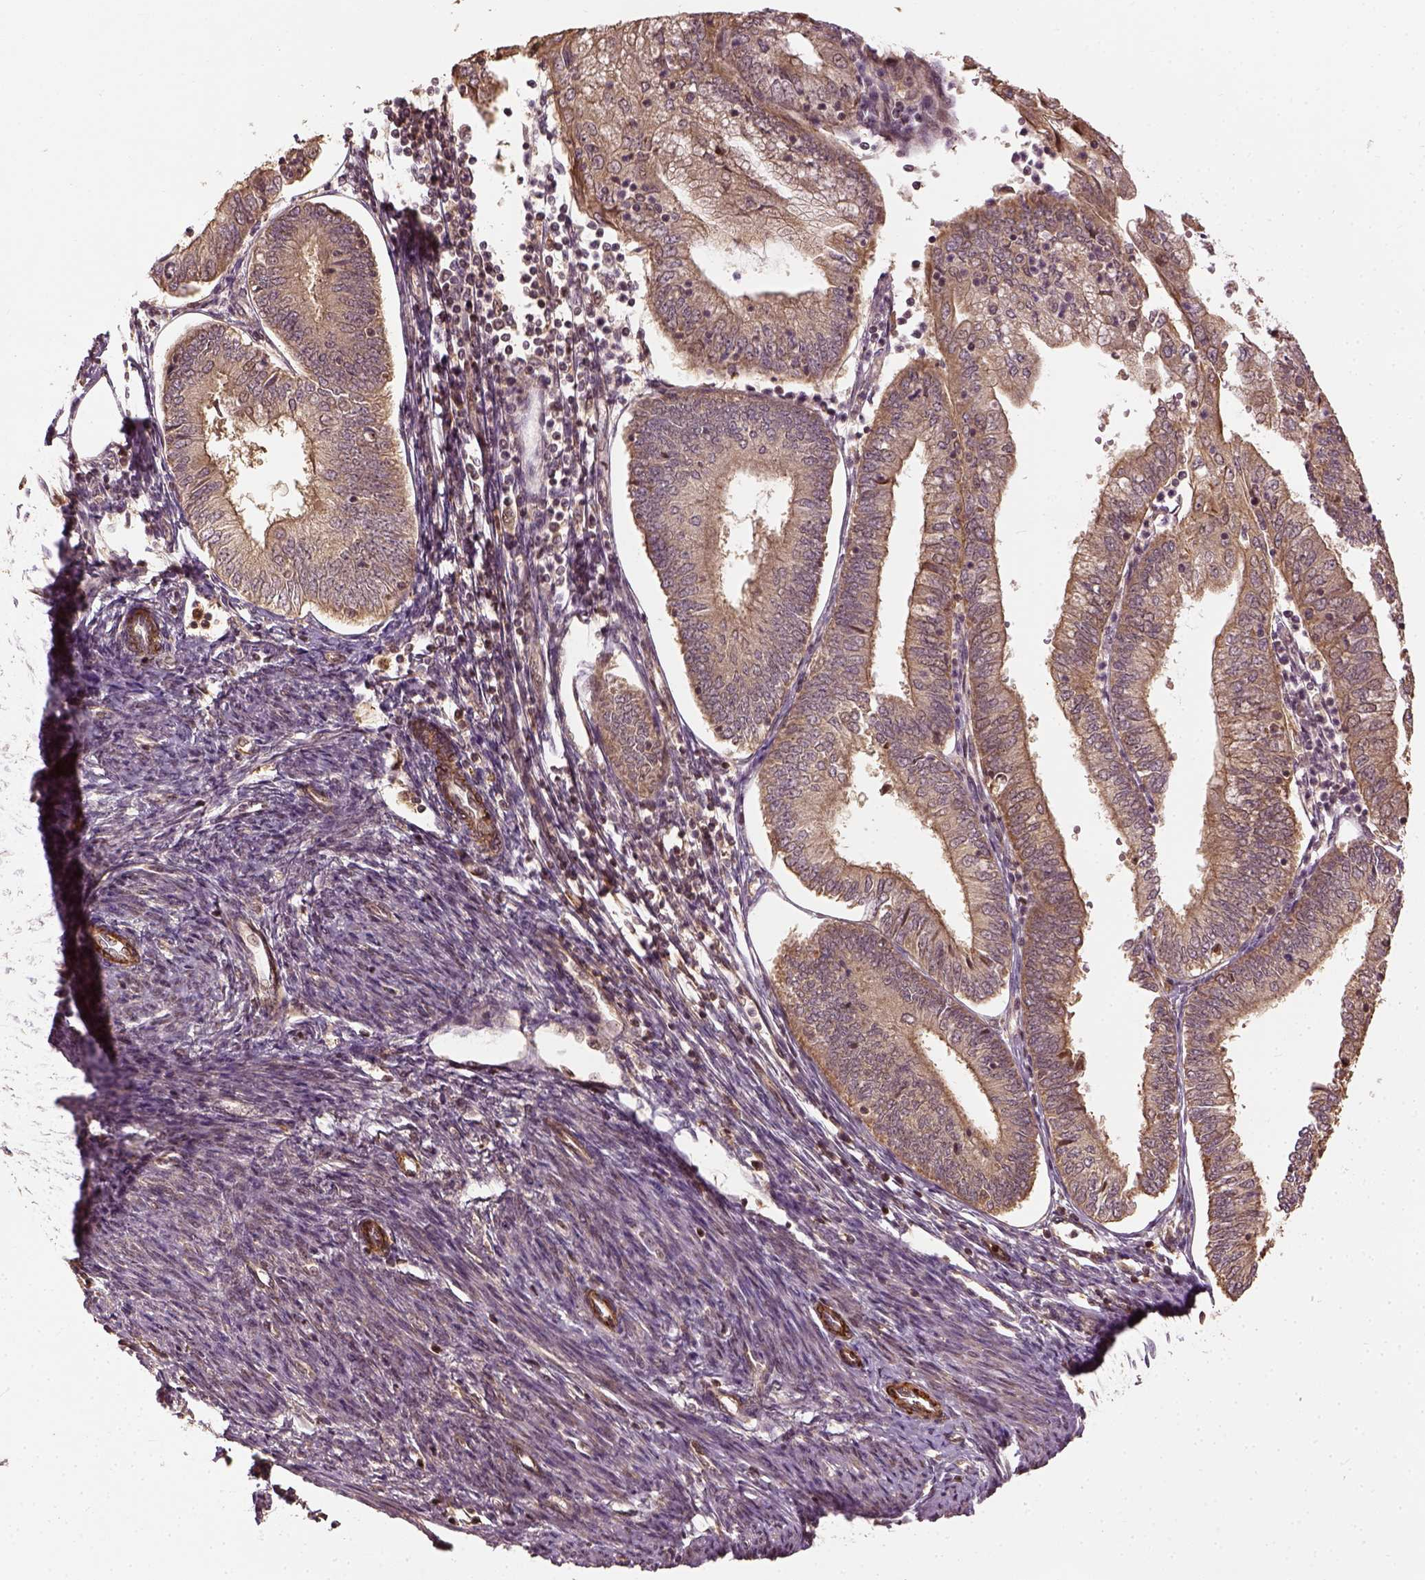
{"staining": {"intensity": "moderate", "quantity": ">75%", "location": "cytoplasmic/membranous"}, "tissue": "endometrial cancer", "cell_type": "Tumor cells", "image_type": "cancer", "snomed": [{"axis": "morphology", "description": "Adenocarcinoma, NOS"}, {"axis": "topography", "description": "Endometrium"}], "caption": "IHC image of neoplastic tissue: human endometrial adenocarcinoma stained using immunohistochemistry demonstrates medium levels of moderate protein expression localized specifically in the cytoplasmic/membranous of tumor cells, appearing as a cytoplasmic/membranous brown color.", "gene": "VEGFA", "patient": {"sex": "female", "age": 55}}